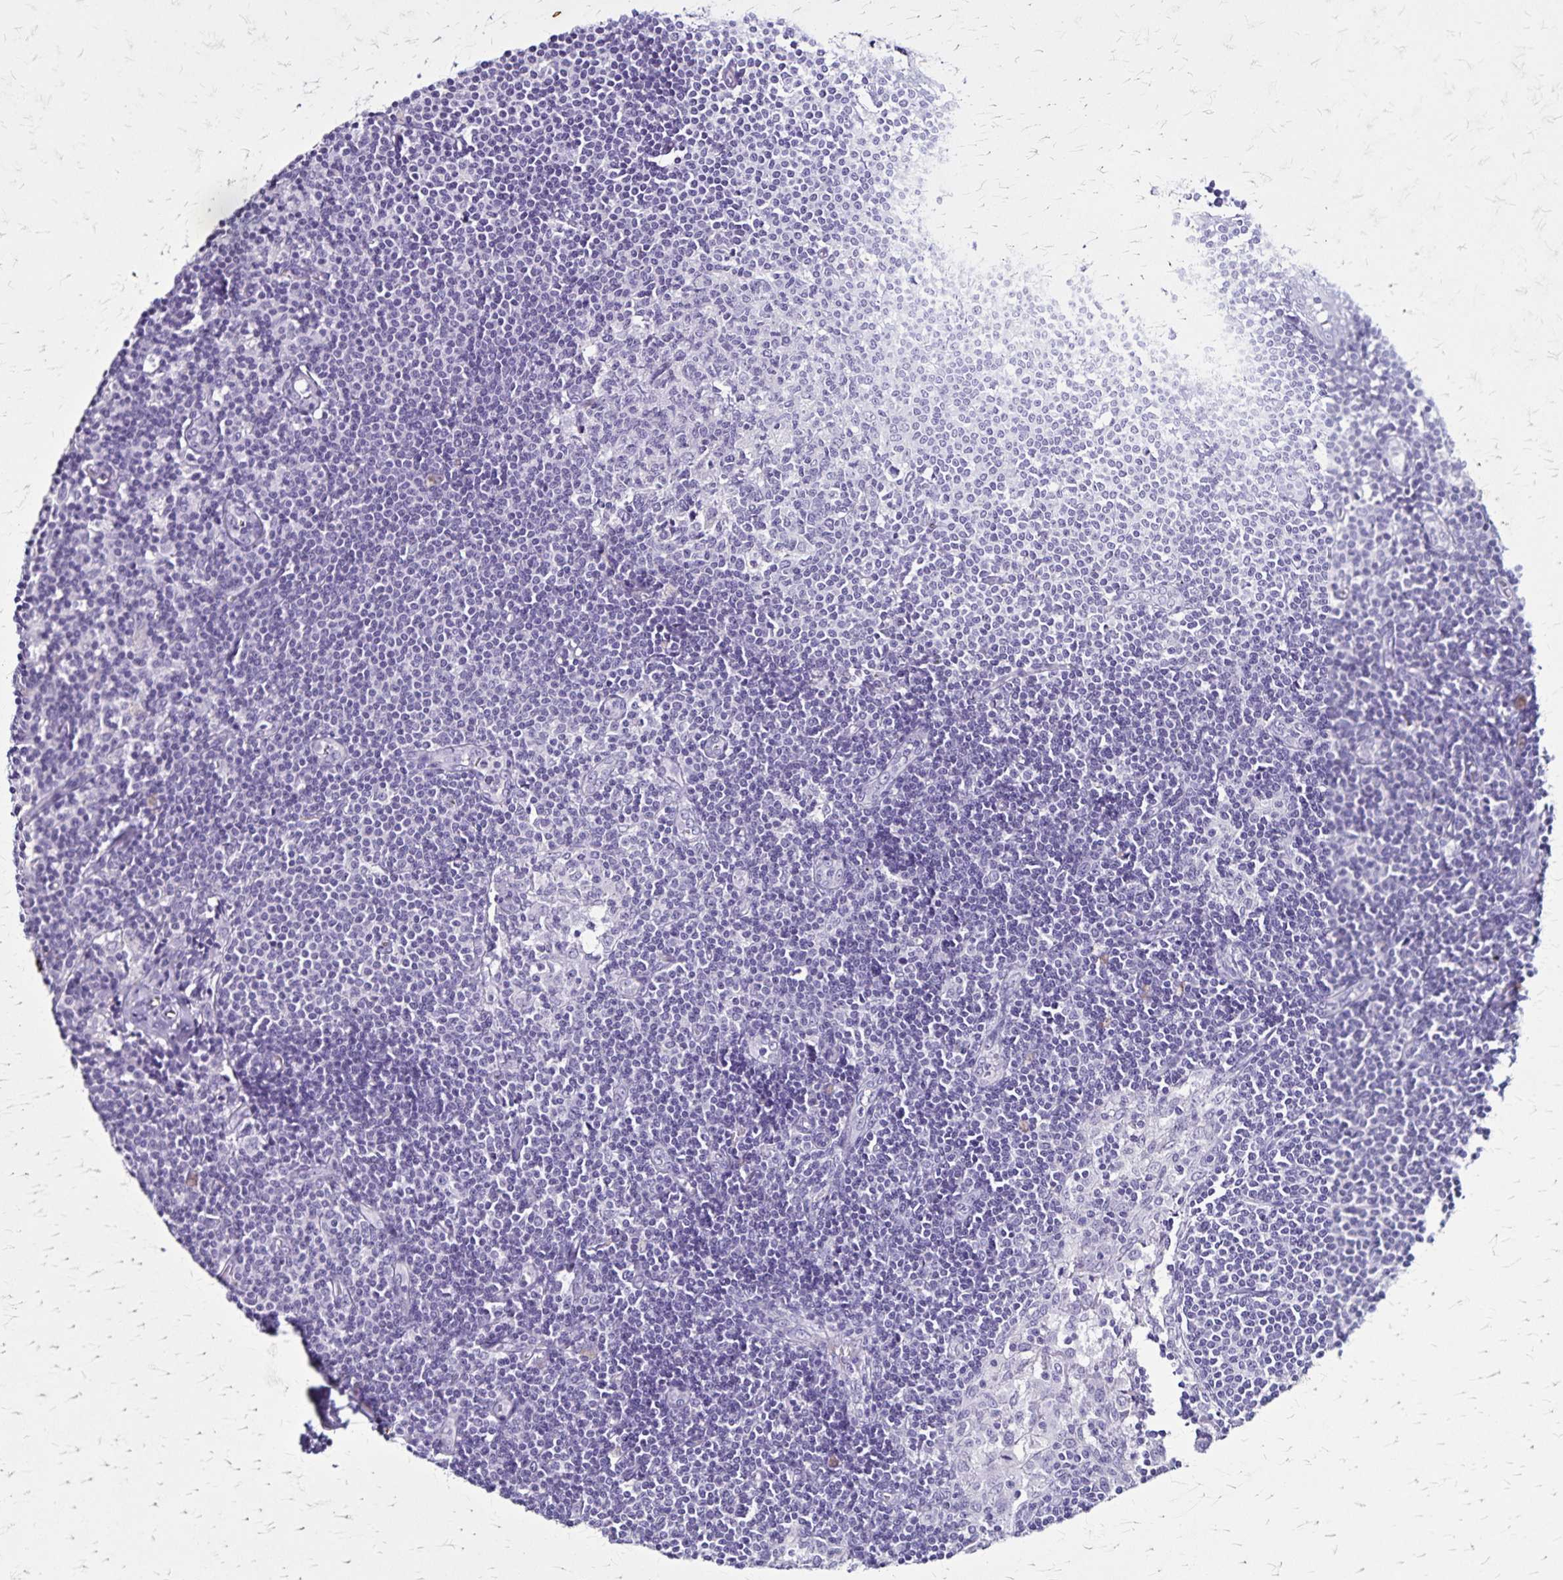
{"staining": {"intensity": "negative", "quantity": "none", "location": "none"}, "tissue": "lymph node", "cell_type": "Germinal center cells", "image_type": "normal", "snomed": [{"axis": "morphology", "description": "Normal tissue, NOS"}, {"axis": "topography", "description": "Lymph node"}], "caption": "Germinal center cells are negative for protein expression in normal human lymph node. The staining was performed using DAB to visualize the protein expression in brown, while the nuclei were stained in blue with hematoxylin (Magnification: 20x).", "gene": "KRT2", "patient": {"sex": "female", "age": 69}}